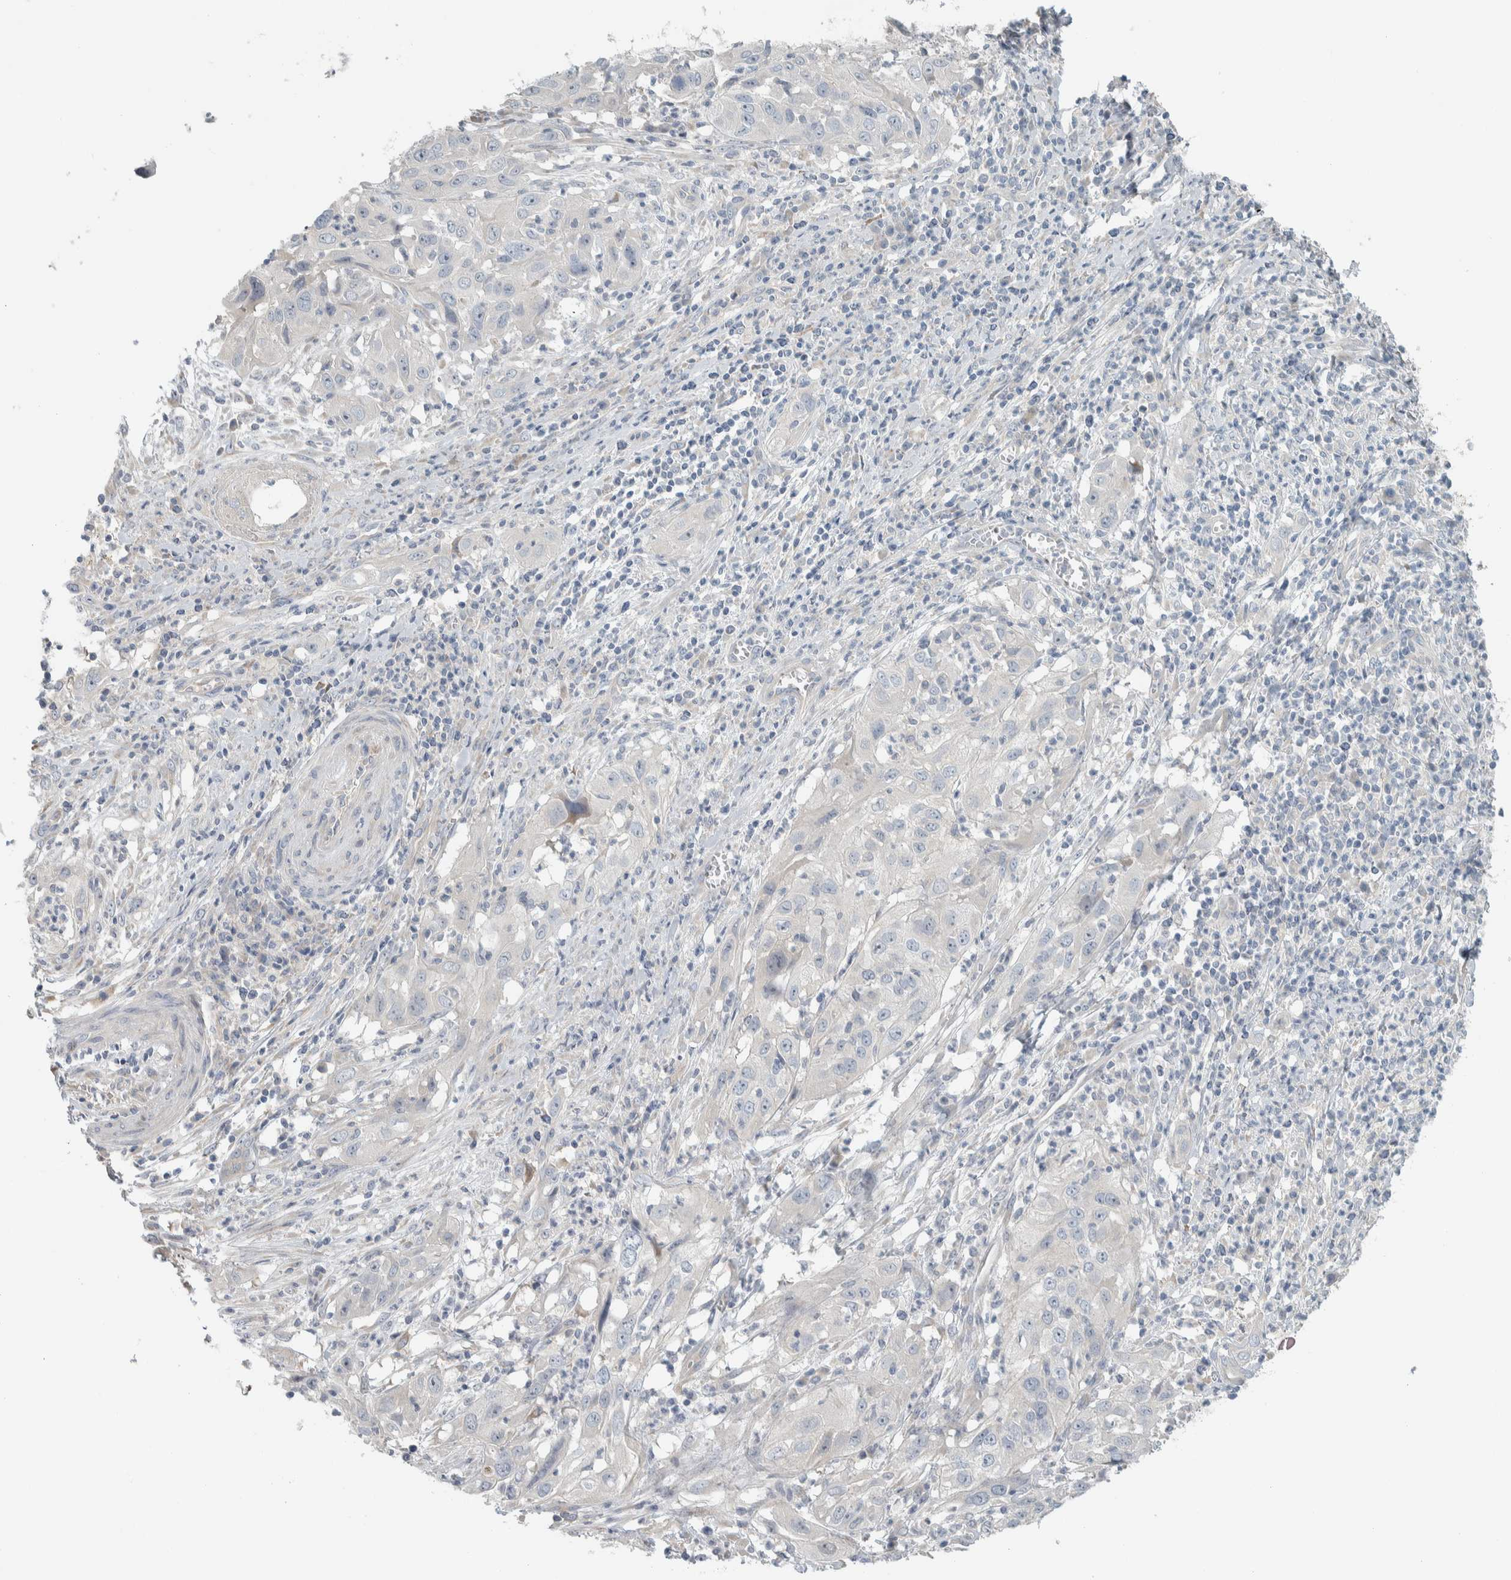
{"staining": {"intensity": "negative", "quantity": "none", "location": "none"}, "tissue": "cervical cancer", "cell_type": "Tumor cells", "image_type": "cancer", "snomed": [{"axis": "morphology", "description": "Squamous cell carcinoma, NOS"}, {"axis": "topography", "description": "Cervix"}], "caption": "This histopathology image is of cervical cancer (squamous cell carcinoma) stained with immunohistochemistry to label a protein in brown with the nuclei are counter-stained blue. There is no staining in tumor cells. (IHC, brightfield microscopy, high magnification).", "gene": "HGS", "patient": {"sex": "female", "age": 32}}